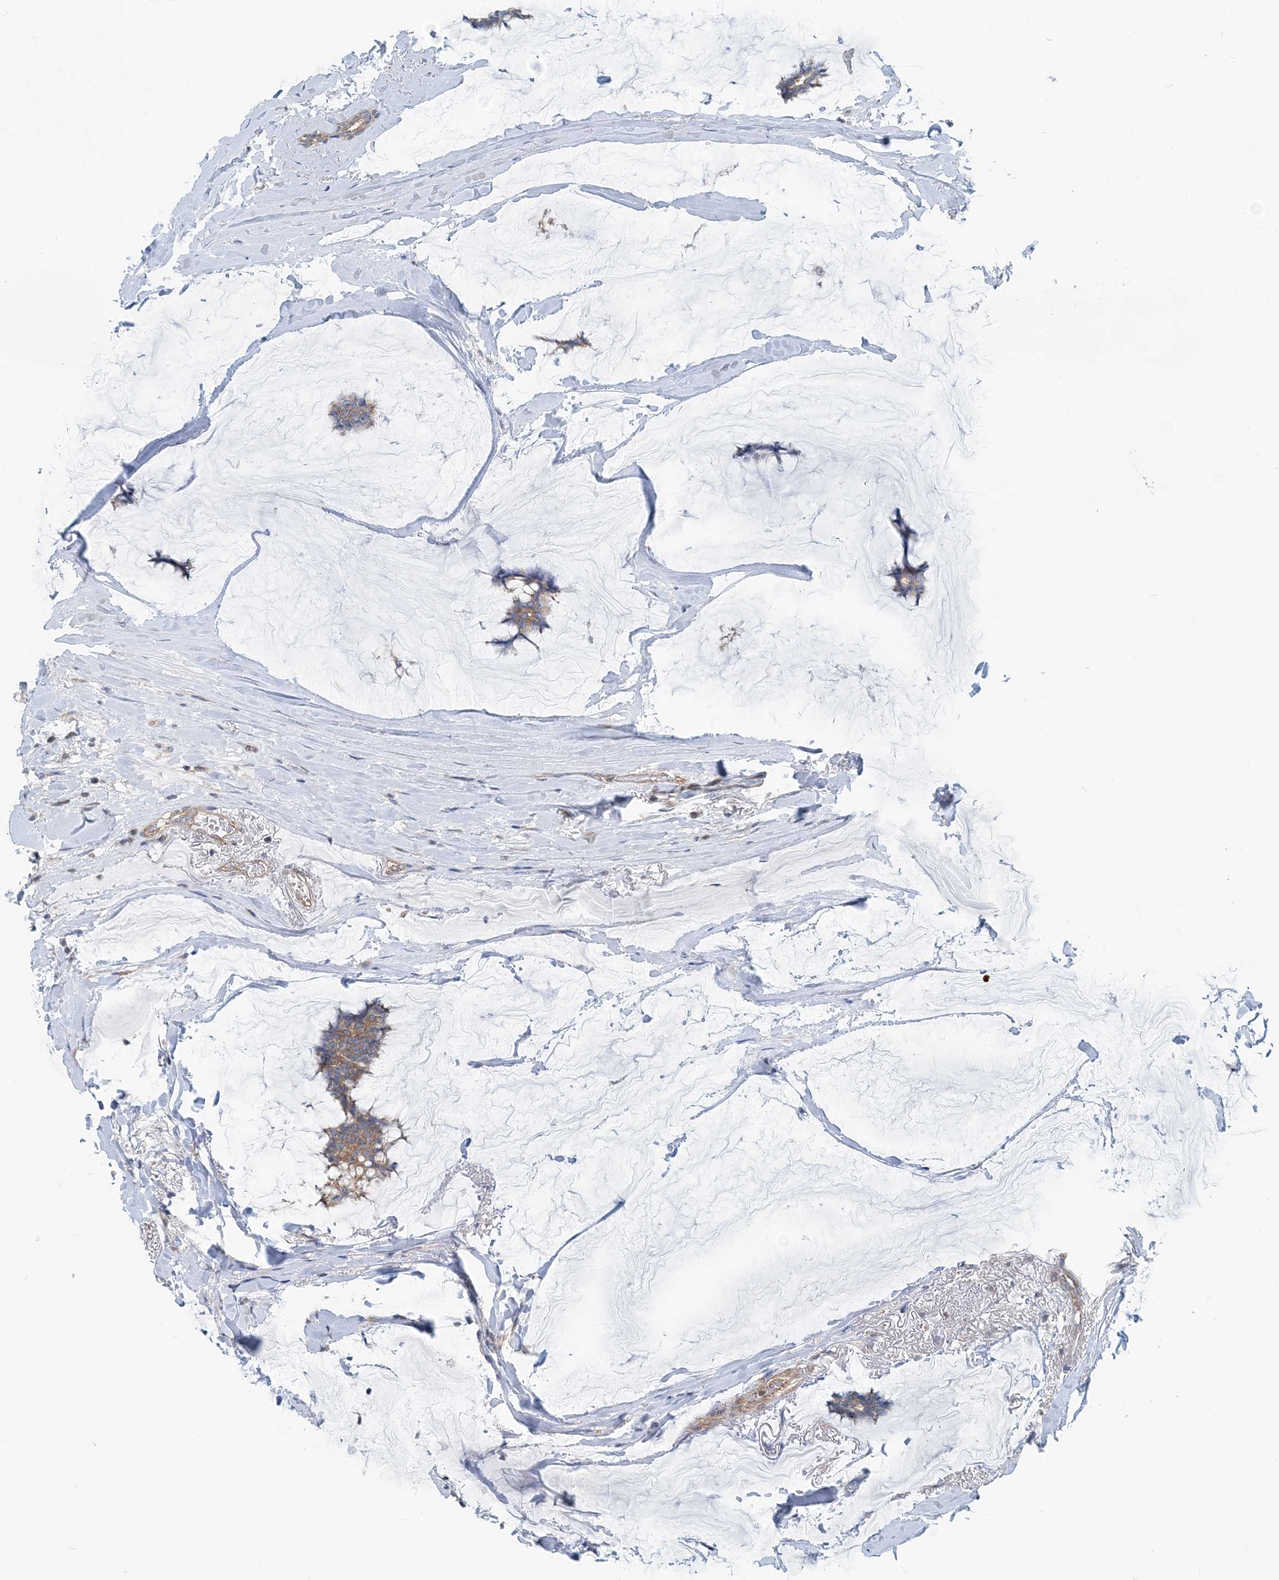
{"staining": {"intensity": "moderate", "quantity": "25%-75%", "location": "cytoplasmic/membranous"}, "tissue": "breast cancer", "cell_type": "Tumor cells", "image_type": "cancer", "snomed": [{"axis": "morphology", "description": "Duct carcinoma"}, {"axis": "topography", "description": "Breast"}], "caption": "Protein staining displays moderate cytoplasmic/membranous staining in approximately 25%-75% of tumor cells in intraductal carcinoma (breast). (DAB IHC, brown staining for protein, blue staining for nuclei).", "gene": "MOB4", "patient": {"sex": "female", "age": 93}}